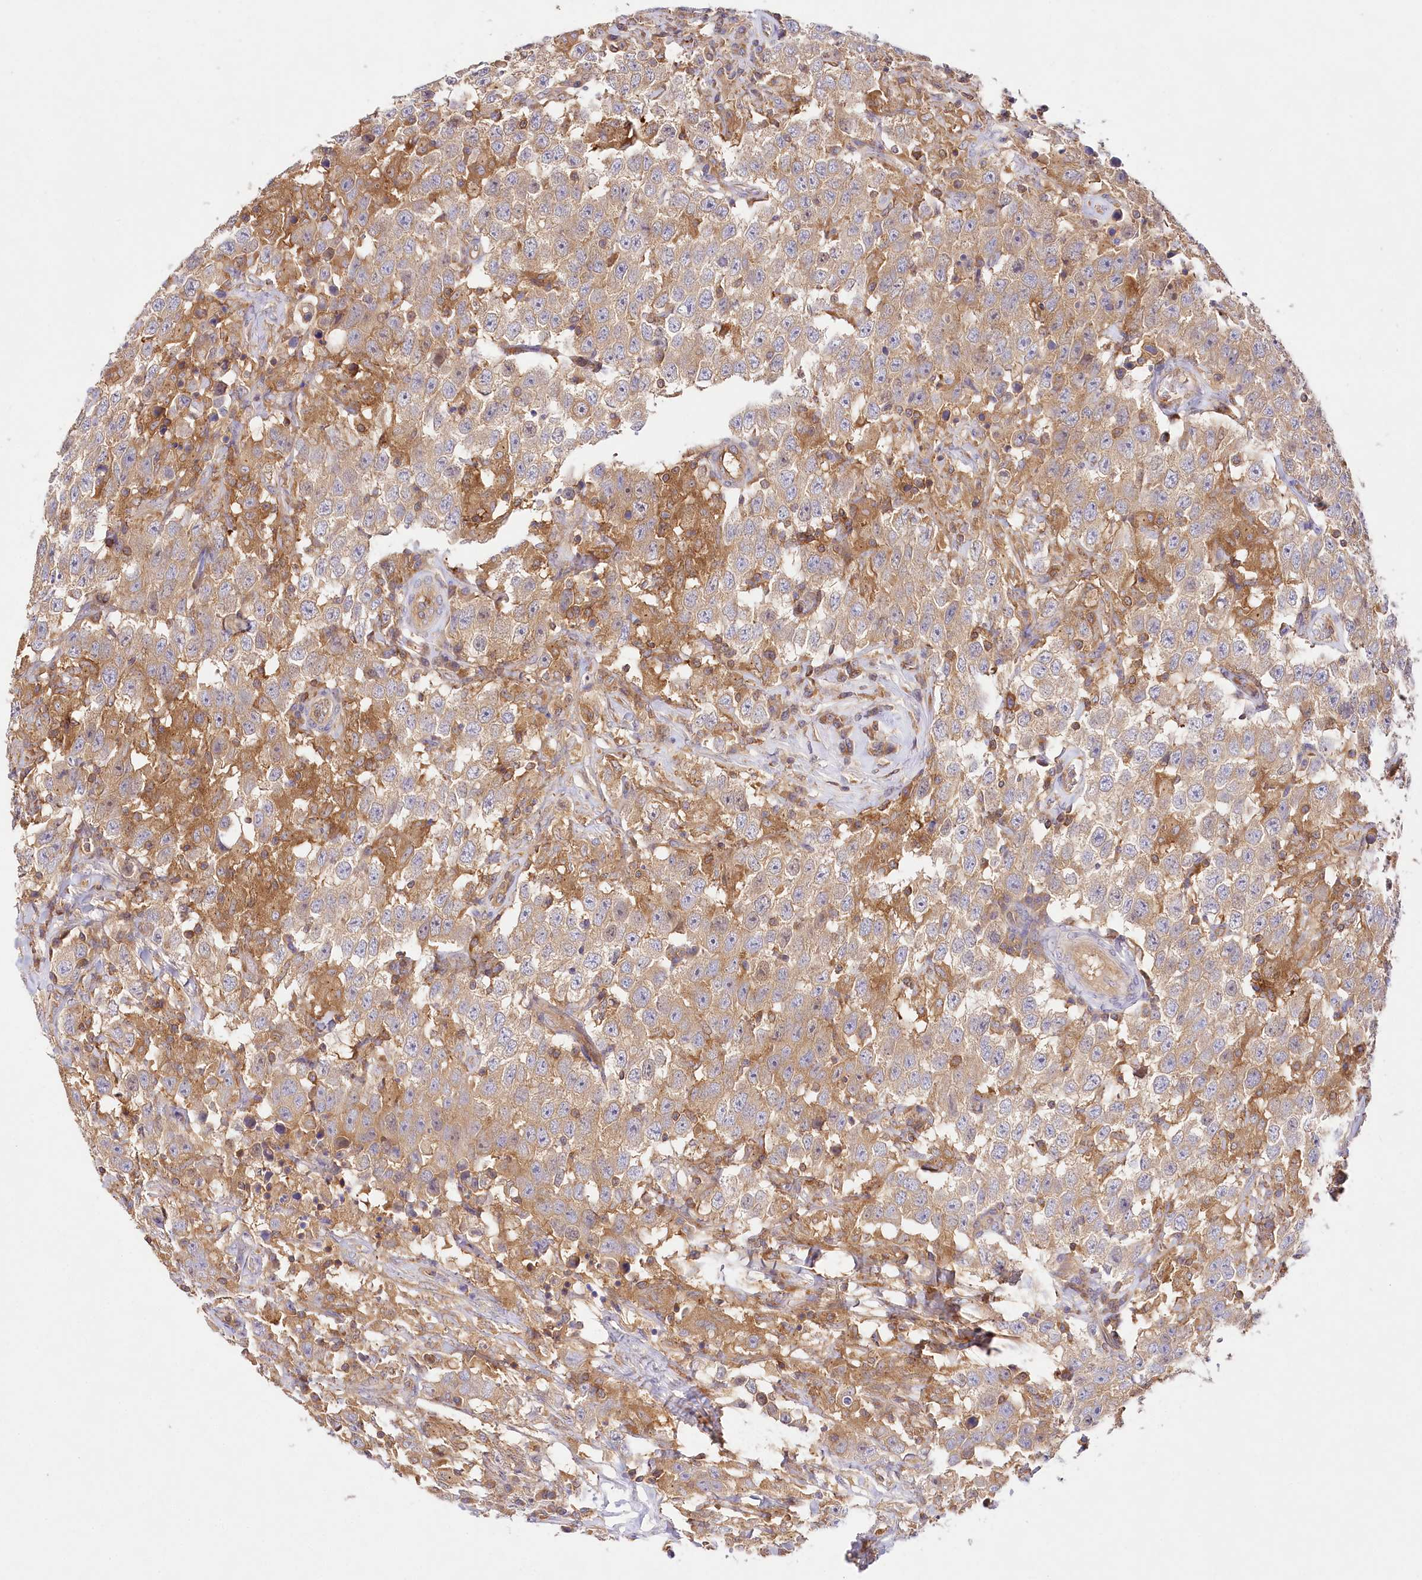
{"staining": {"intensity": "weak", "quantity": ">75%", "location": "cytoplasmic/membranous"}, "tissue": "testis cancer", "cell_type": "Tumor cells", "image_type": "cancer", "snomed": [{"axis": "morphology", "description": "Seminoma, NOS"}, {"axis": "topography", "description": "Testis"}], "caption": "Human seminoma (testis) stained with a protein marker demonstrates weak staining in tumor cells.", "gene": "ABRAXAS2", "patient": {"sex": "male", "age": 41}}